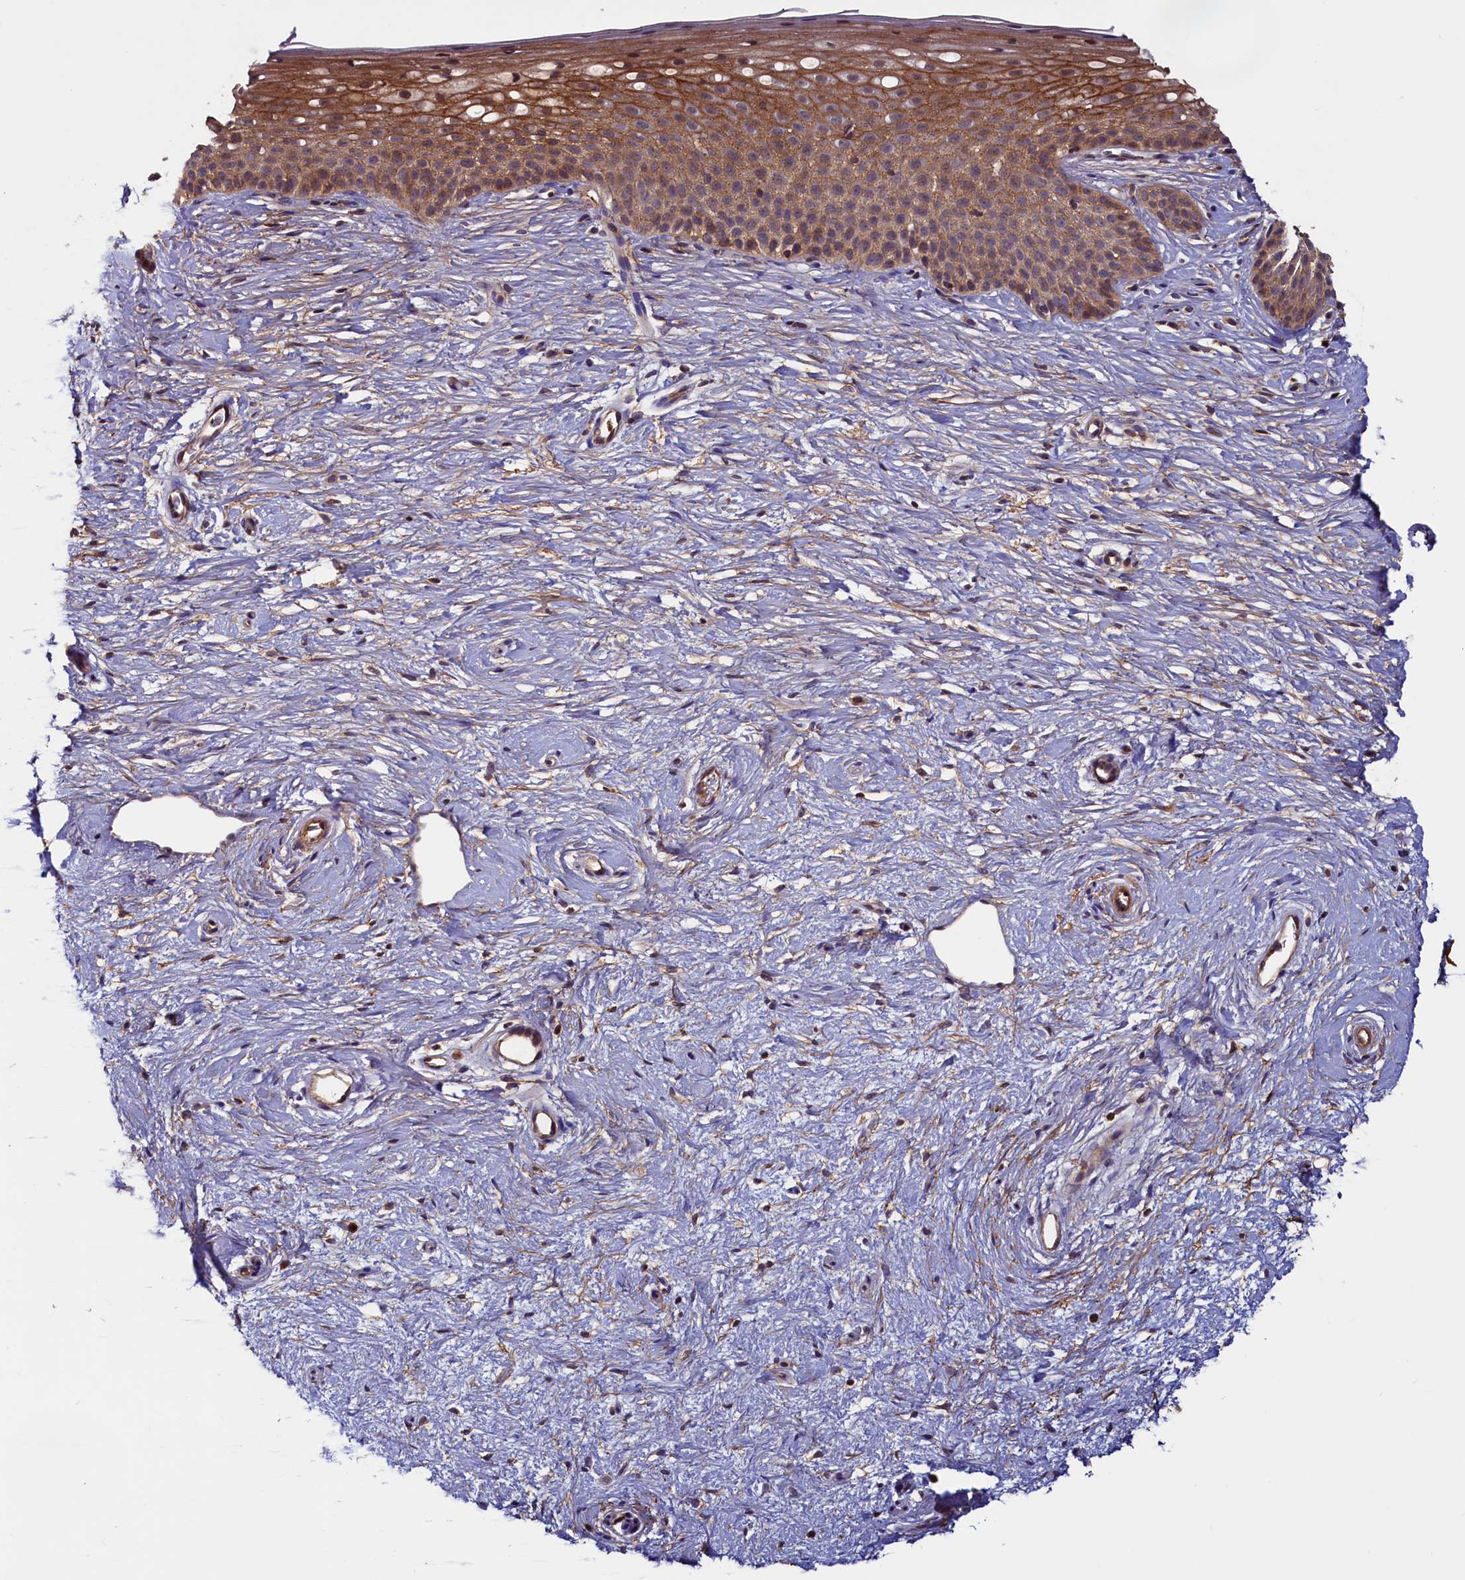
{"staining": {"intensity": "strong", "quantity": ">75%", "location": "cytoplasmic/membranous"}, "tissue": "cervix", "cell_type": "Glandular cells", "image_type": "normal", "snomed": [{"axis": "morphology", "description": "Normal tissue, NOS"}, {"axis": "topography", "description": "Cervix"}], "caption": "Protein expression analysis of normal cervix exhibits strong cytoplasmic/membranous staining in approximately >75% of glandular cells. Nuclei are stained in blue.", "gene": "DUOXA1", "patient": {"sex": "female", "age": 57}}